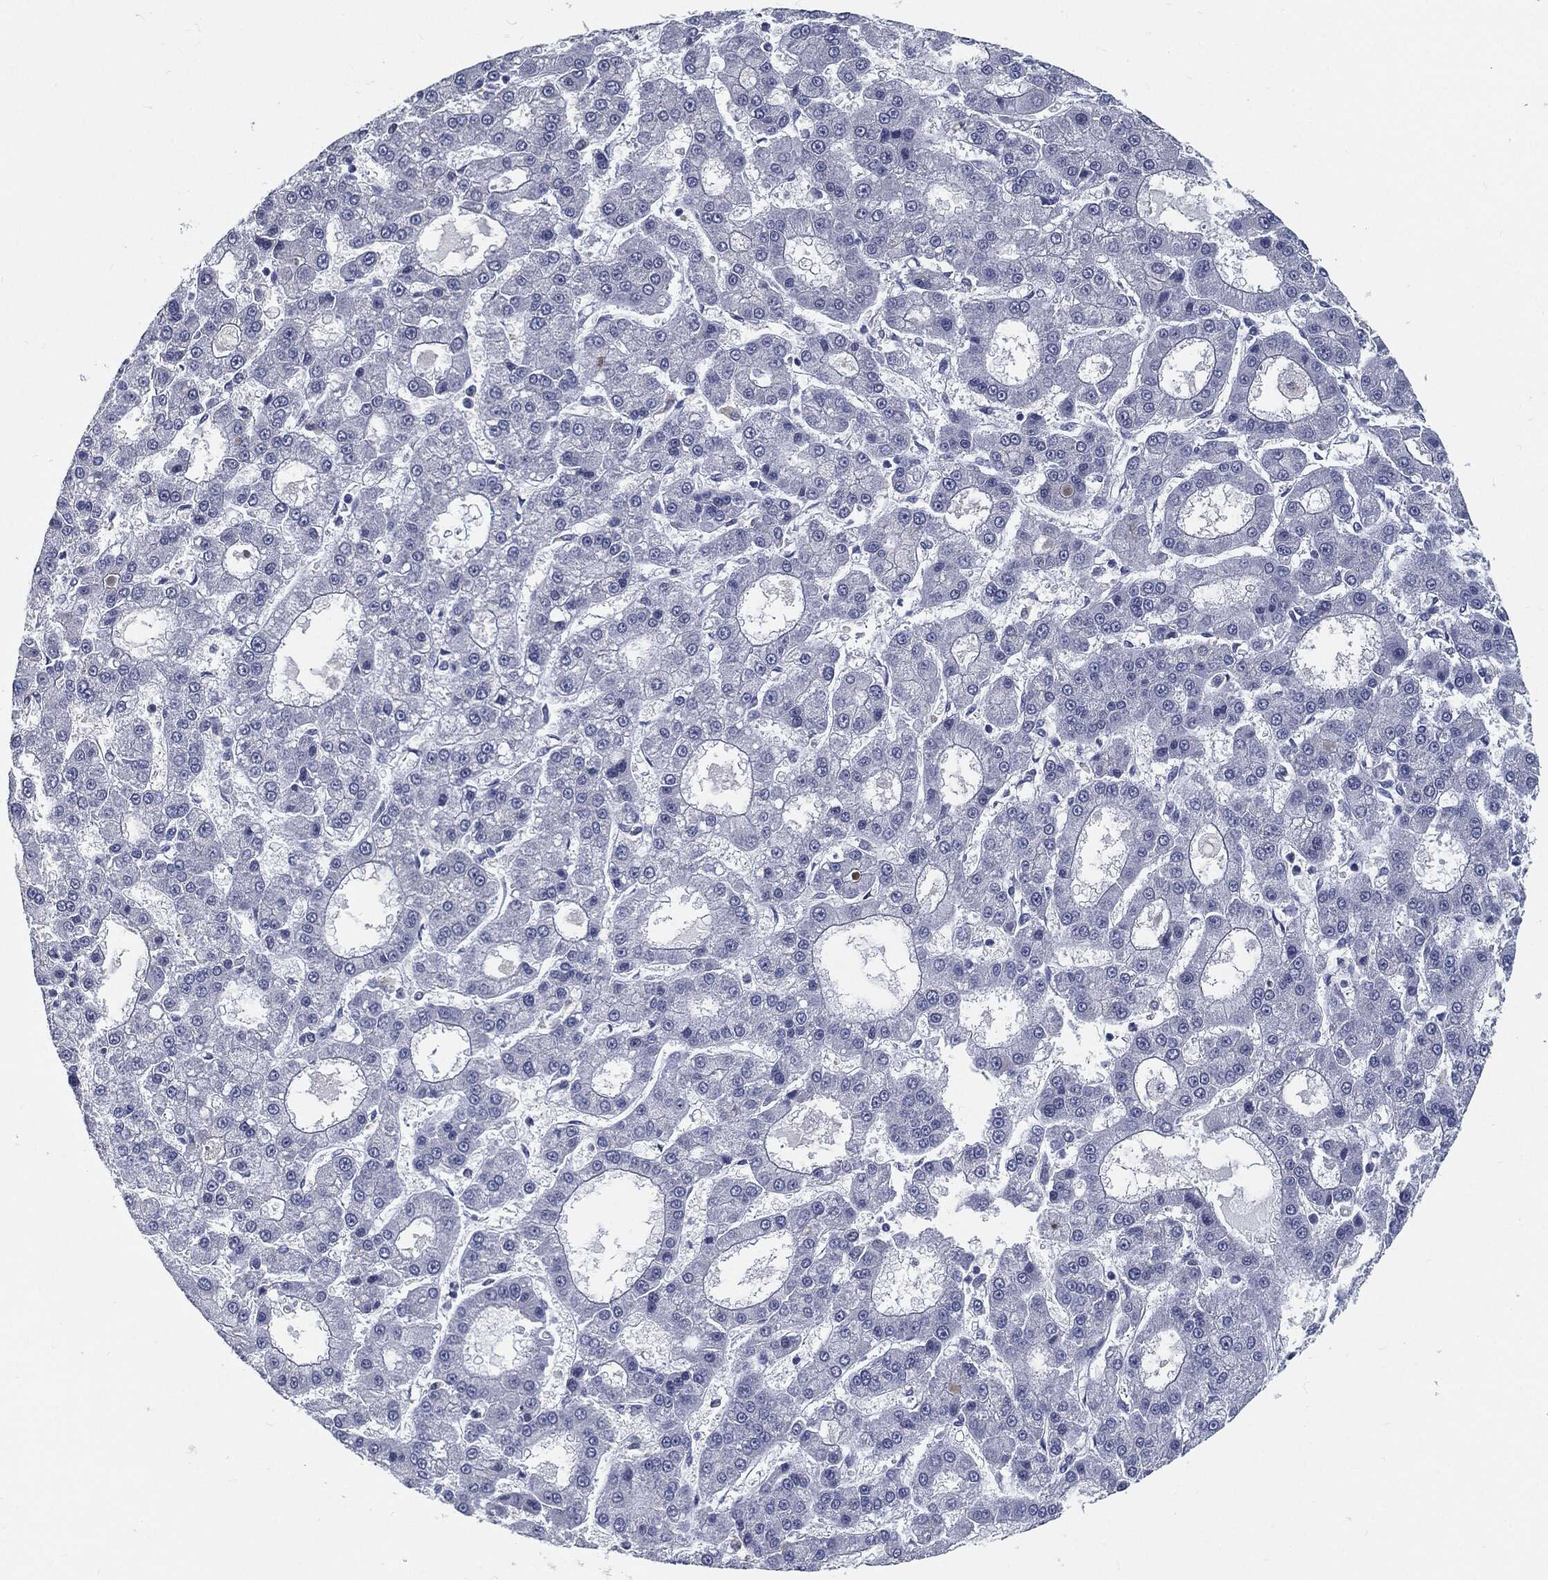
{"staining": {"intensity": "negative", "quantity": "none", "location": "none"}, "tissue": "liver cancer", "cell_type": "Tumor cells", "image_type": "cancer", "snomed": [{"axis": "morphology", "description": "Carcinoma, Hepatocellular, NOS"}, {"axis": "topography", "description": "Liver"}], "caption": "This is an immunohistochemistry (IHC) micrograph of hepatocellular carcinoma (liver). There is no staining in tumor cells.", "gene": "PROM1", "patient": {"sex": "male", "age": 70}}